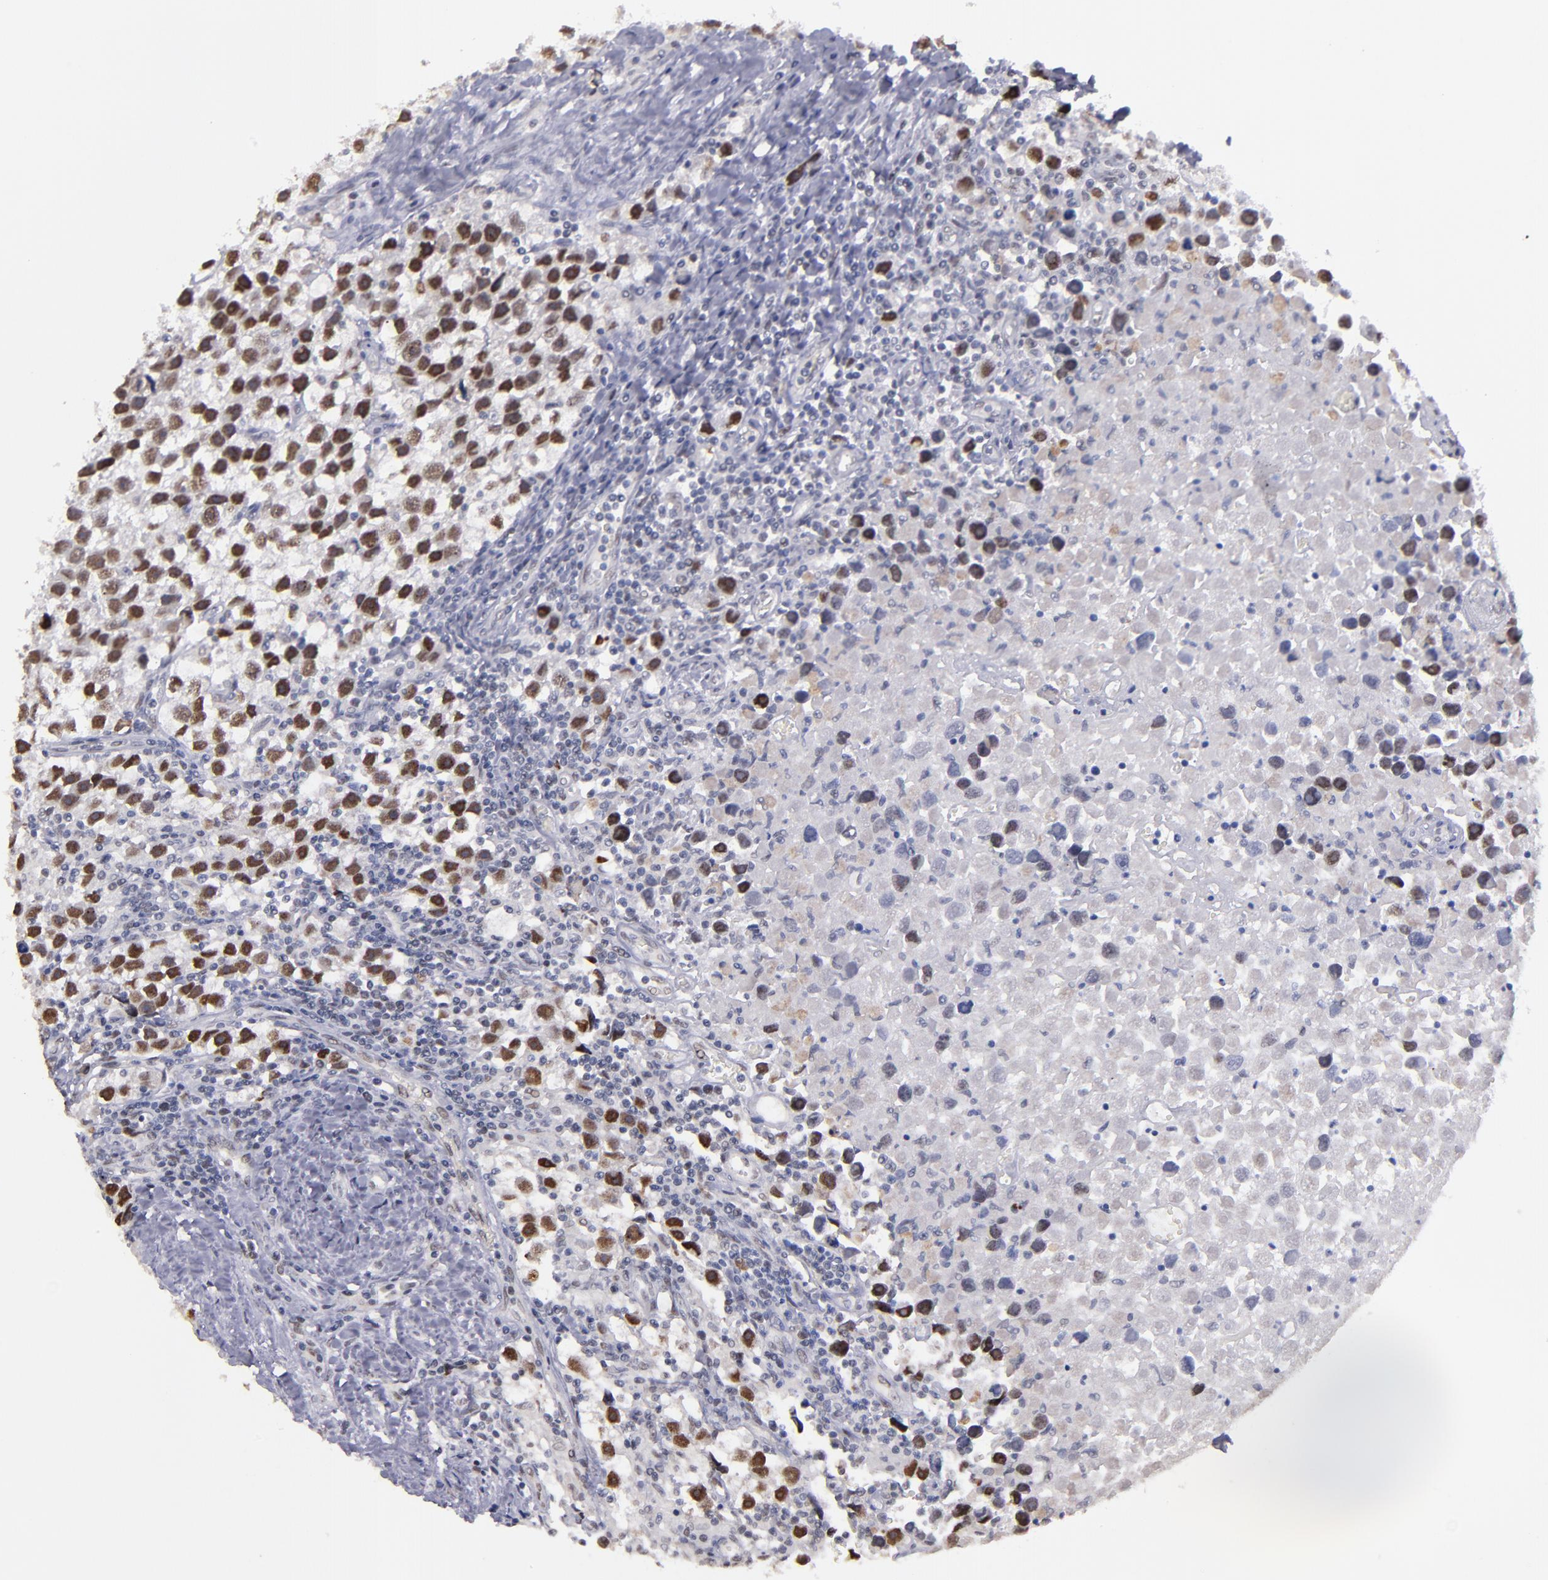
{"staining": {"intensity": "strong", "quantity": ">75%", "location": "nuclear"}, "tissue": "testis cancer", "cell_type": "Tumor cells", "image_type": "cancer", "snomed": [{"axis": "morphology", "description": "Seminoma, NOS"}, {"axis": "topography", "description": "Testis"}], "caption": "Seminoma (testis) stained with a brown dye exhibits strong nuclear positive staining in about >75% of tumor cells.", "gene": "OTUB2", "patient": {"sex": "male", "age": 43}}